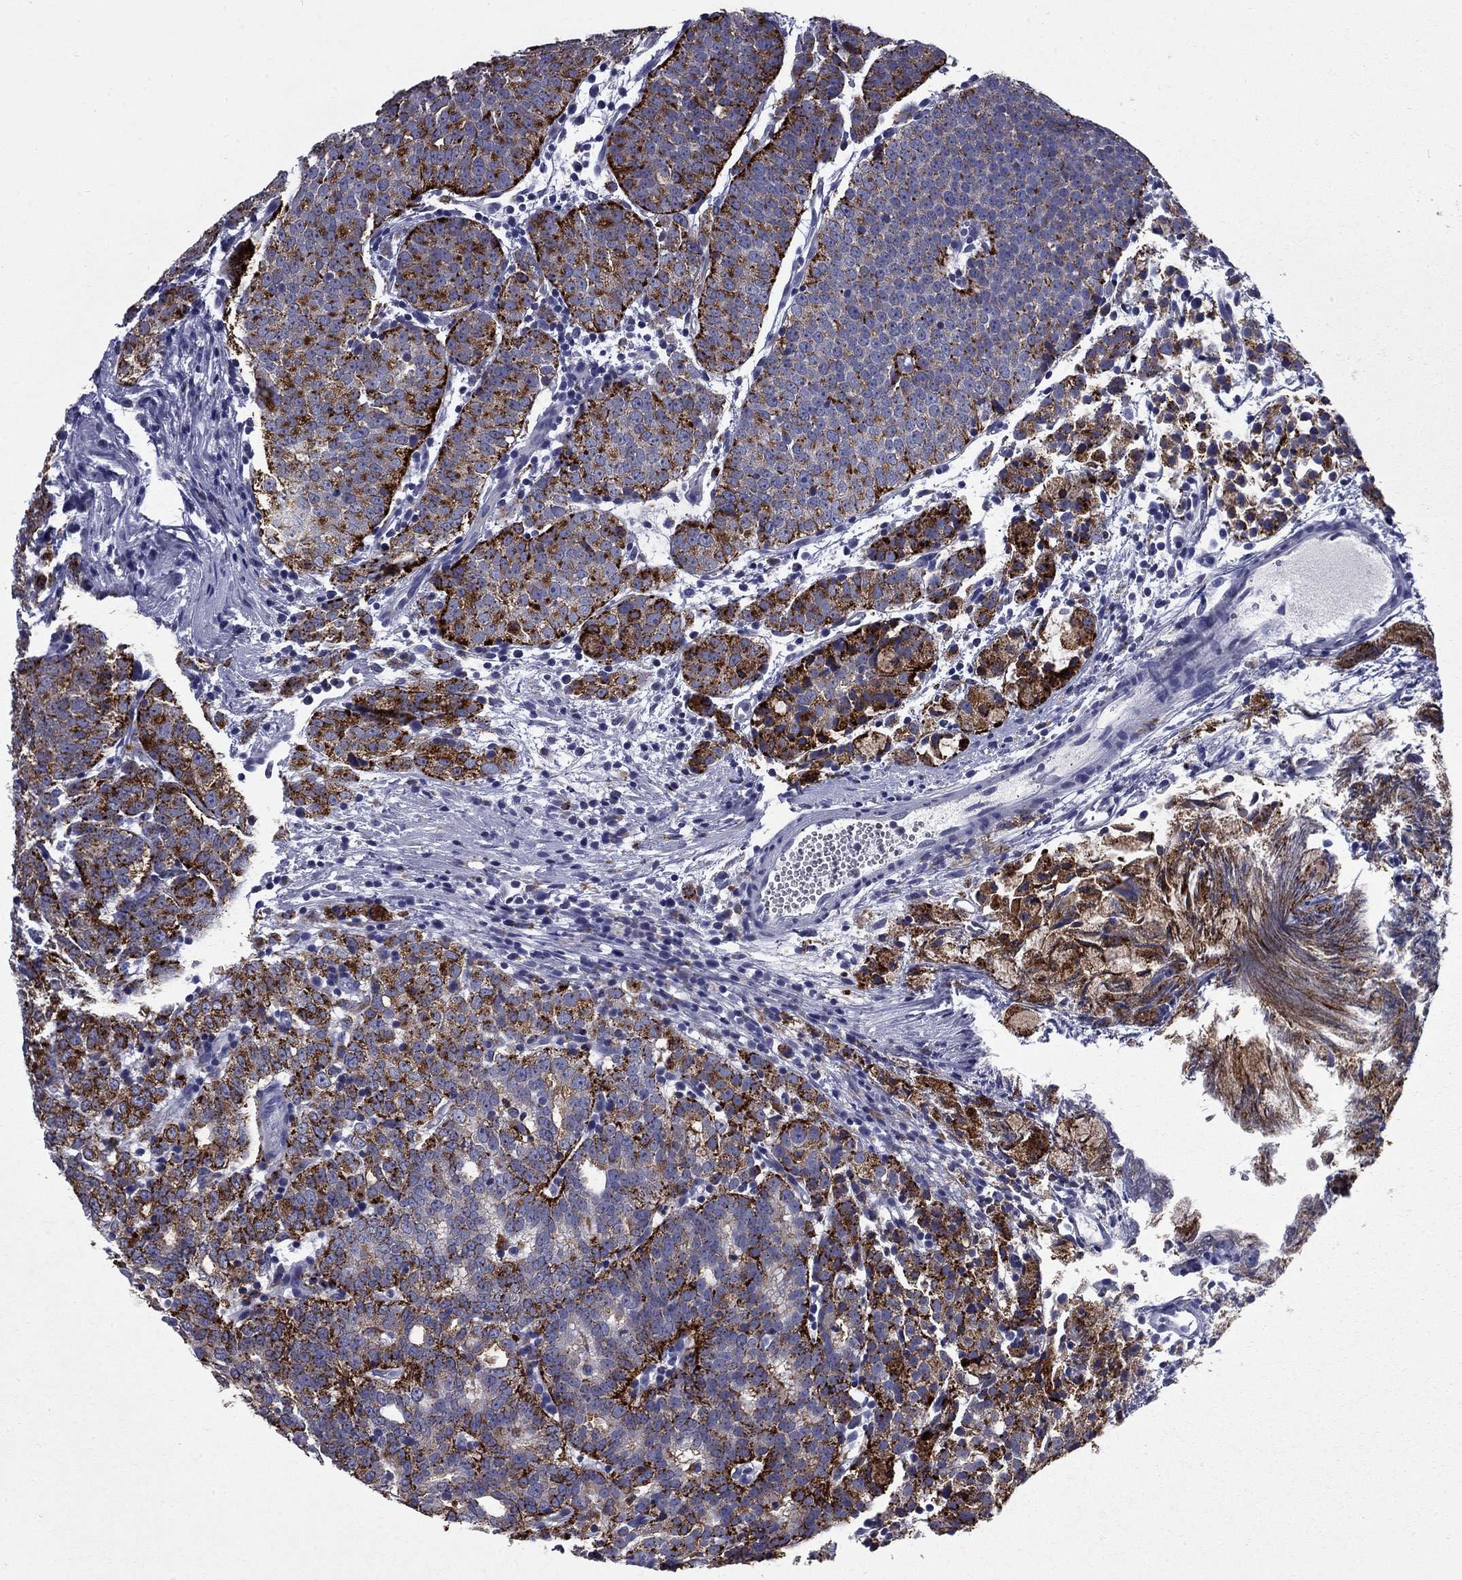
{"staining": {"intensity": "strong", "quantity": "25%-75%", "location": "cytoplasmic/membranous"}, "tissue": "prostate cancer", "cell_type": "Tumor cells", "image_type": "cancer", "snomed": [{"axis": "morphology", "description": "Adenocarcinoma, High grade"}, {"axis": "topography", "description": "Prostate"}], "caption": "Prostate cancer (adenocarcinoma (high-grade)) was stained to show a protein in brown. There is high levels of strong cytoplasmic/membranous expression in about 25%-75% of tumor cells.", "gene": "MADCAM1", "patient": {"sex": "male", "age": 53}}